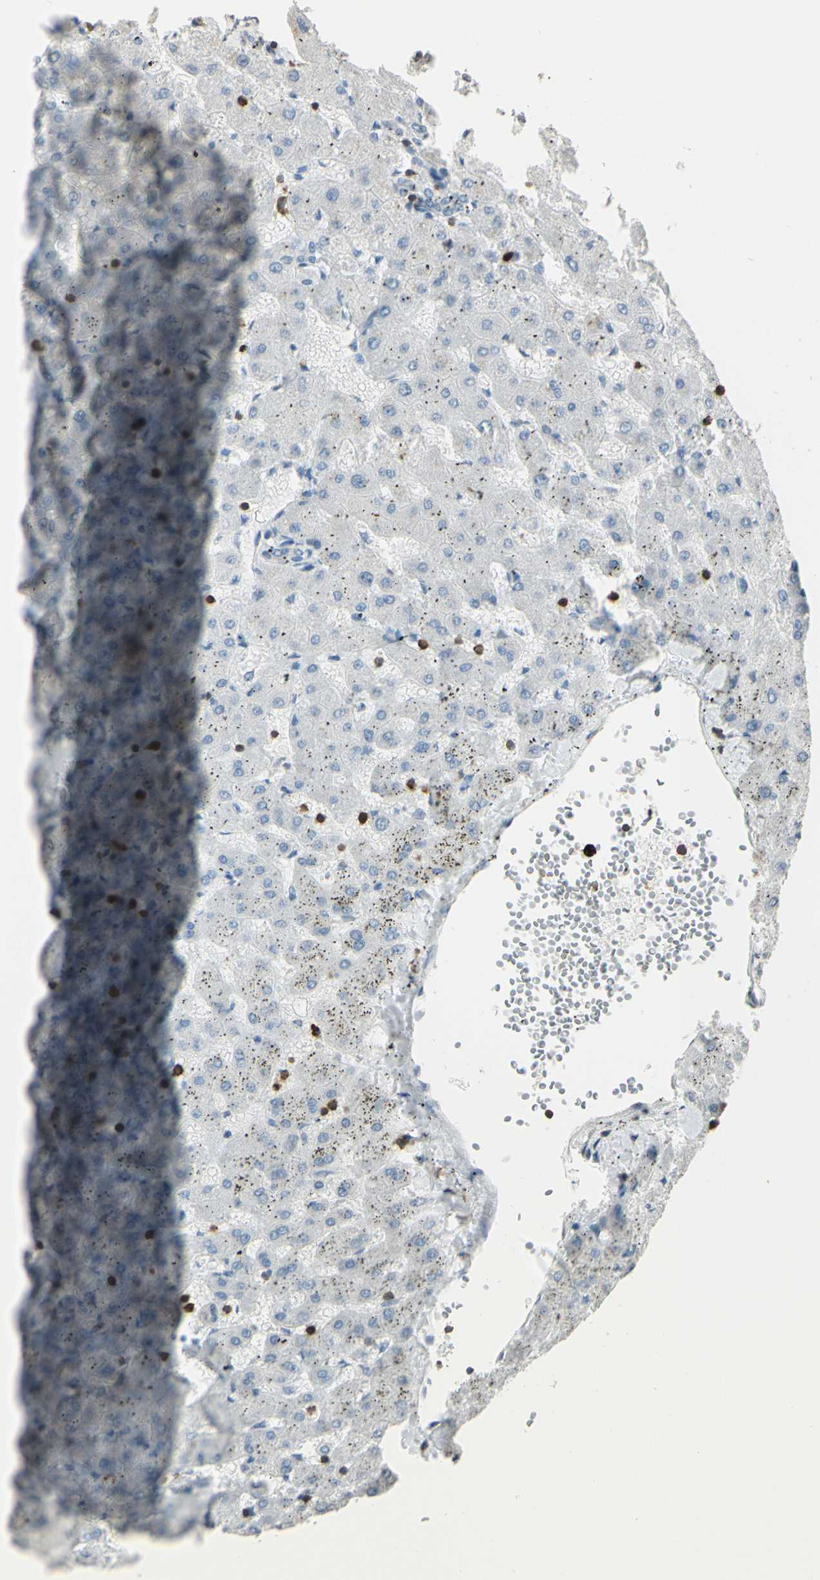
{"staining": {"intensity": "negative", "quantity": "none", "location": "none"}, "tissue": "liver", "cell_type": "Cholangiocytes", "image_type": "normal", "snomed": [{"axis": "morphology", "description": "Normal tissue, NOS"}, {"axis": "topography", "description": "Liver"}], "caption": "Immunohistochemistry of normal liver displays no positivity in cholangiocytes.", "gene": "PSTPIP1", "patient": {"sex": "female", "age": 63}}